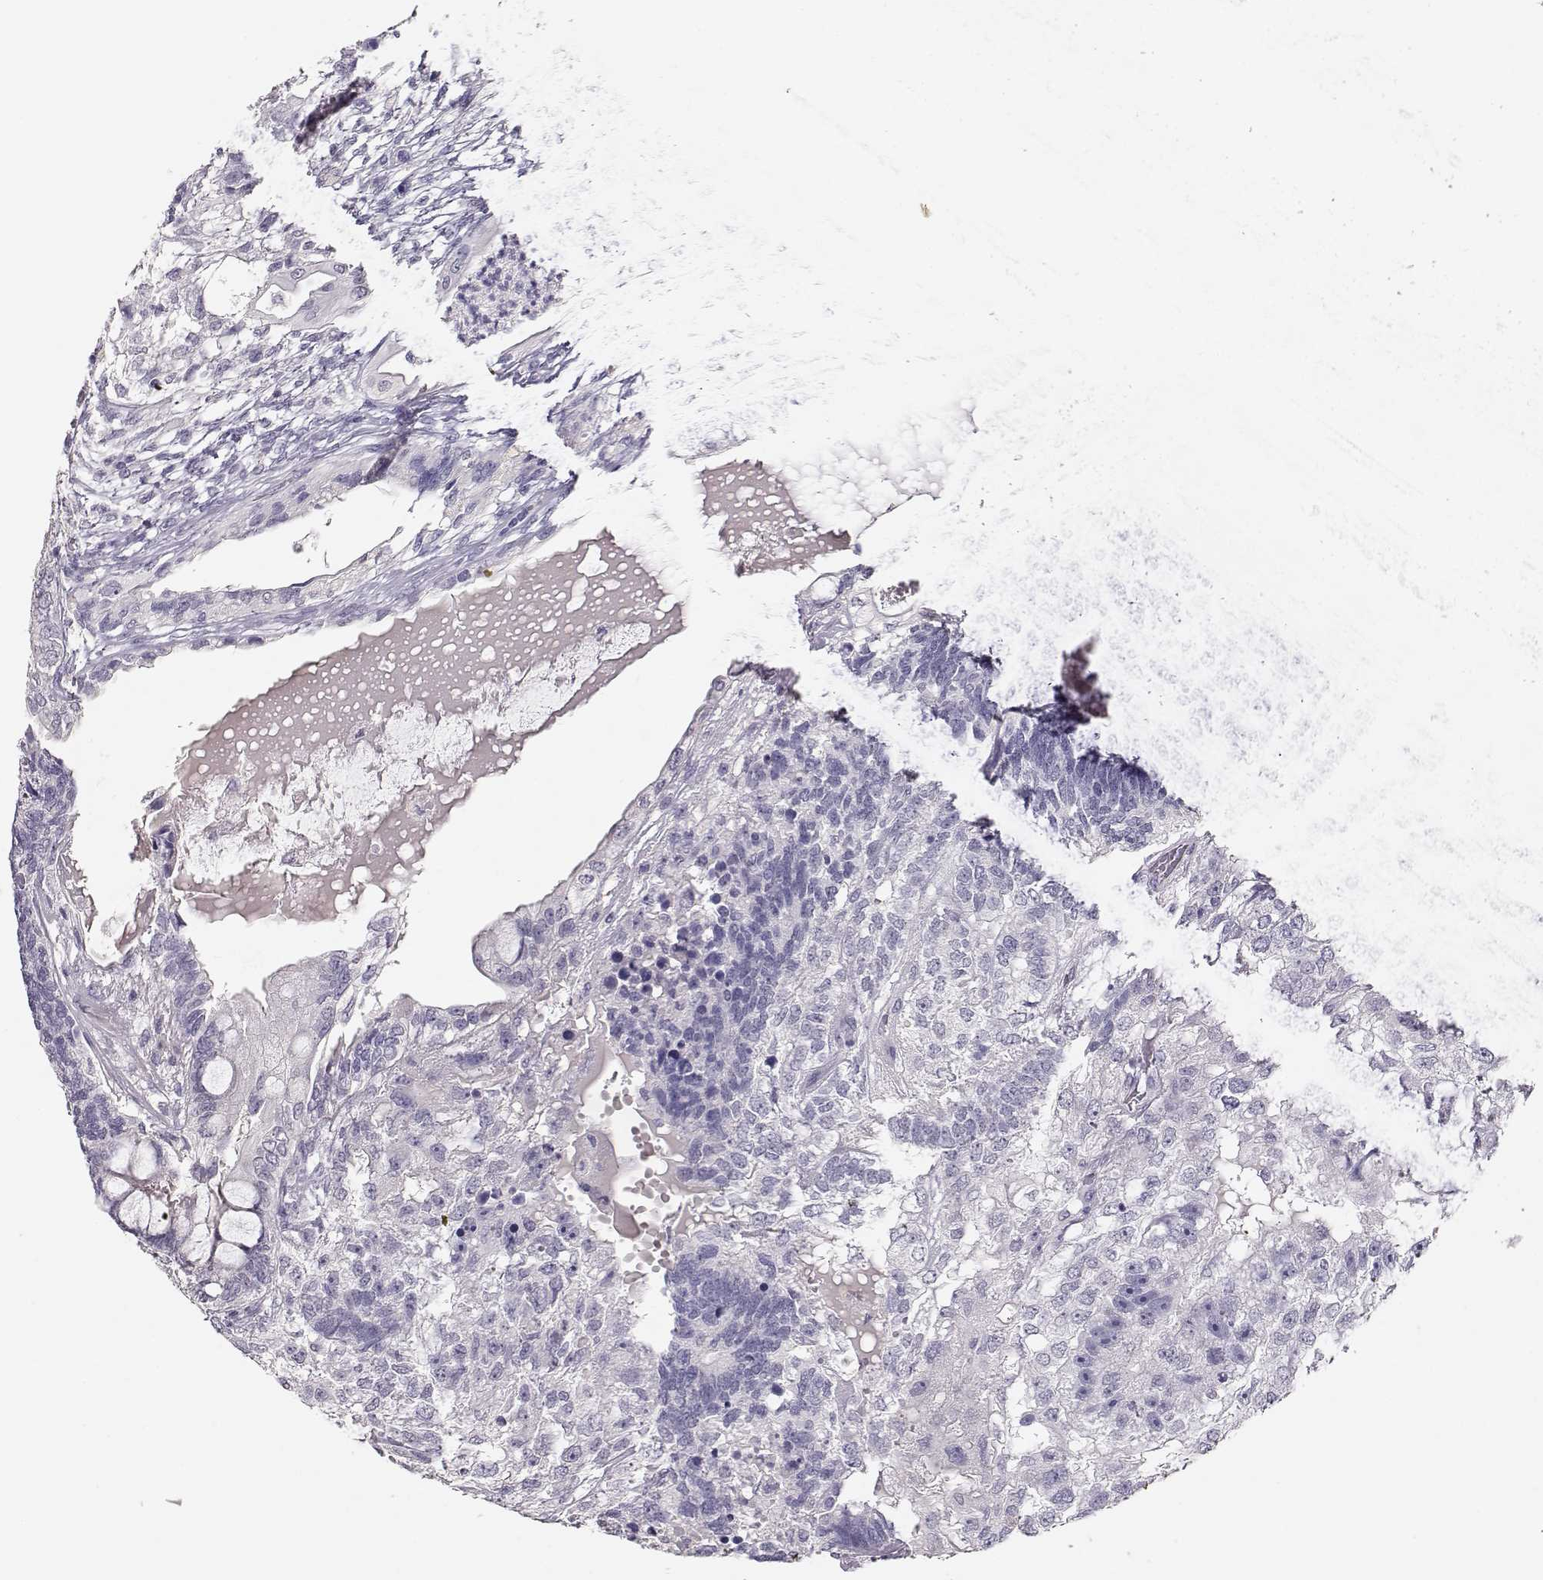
{"staining": {"intensity": "negative", "quantity": "none", "location": "none"}, "tissue": "testis cancer", "cell_type": "Tumor cells", "image_type": "cancer", "snomed": [{"axis": "morphology", "description": "Seminoma, NOS"}, {"axis": "morphology", "description": "Carcinoma, Embryonal, NOS"}, {"axis": "topography", "description": "Testis"}], "caption": "This is an immunohistochemistry (IHC) micrograph of testis cancer. There is no positivity in tumor cells.", "gene": "MAGEC1", "patient": {"sex": "male", "age": 41}}